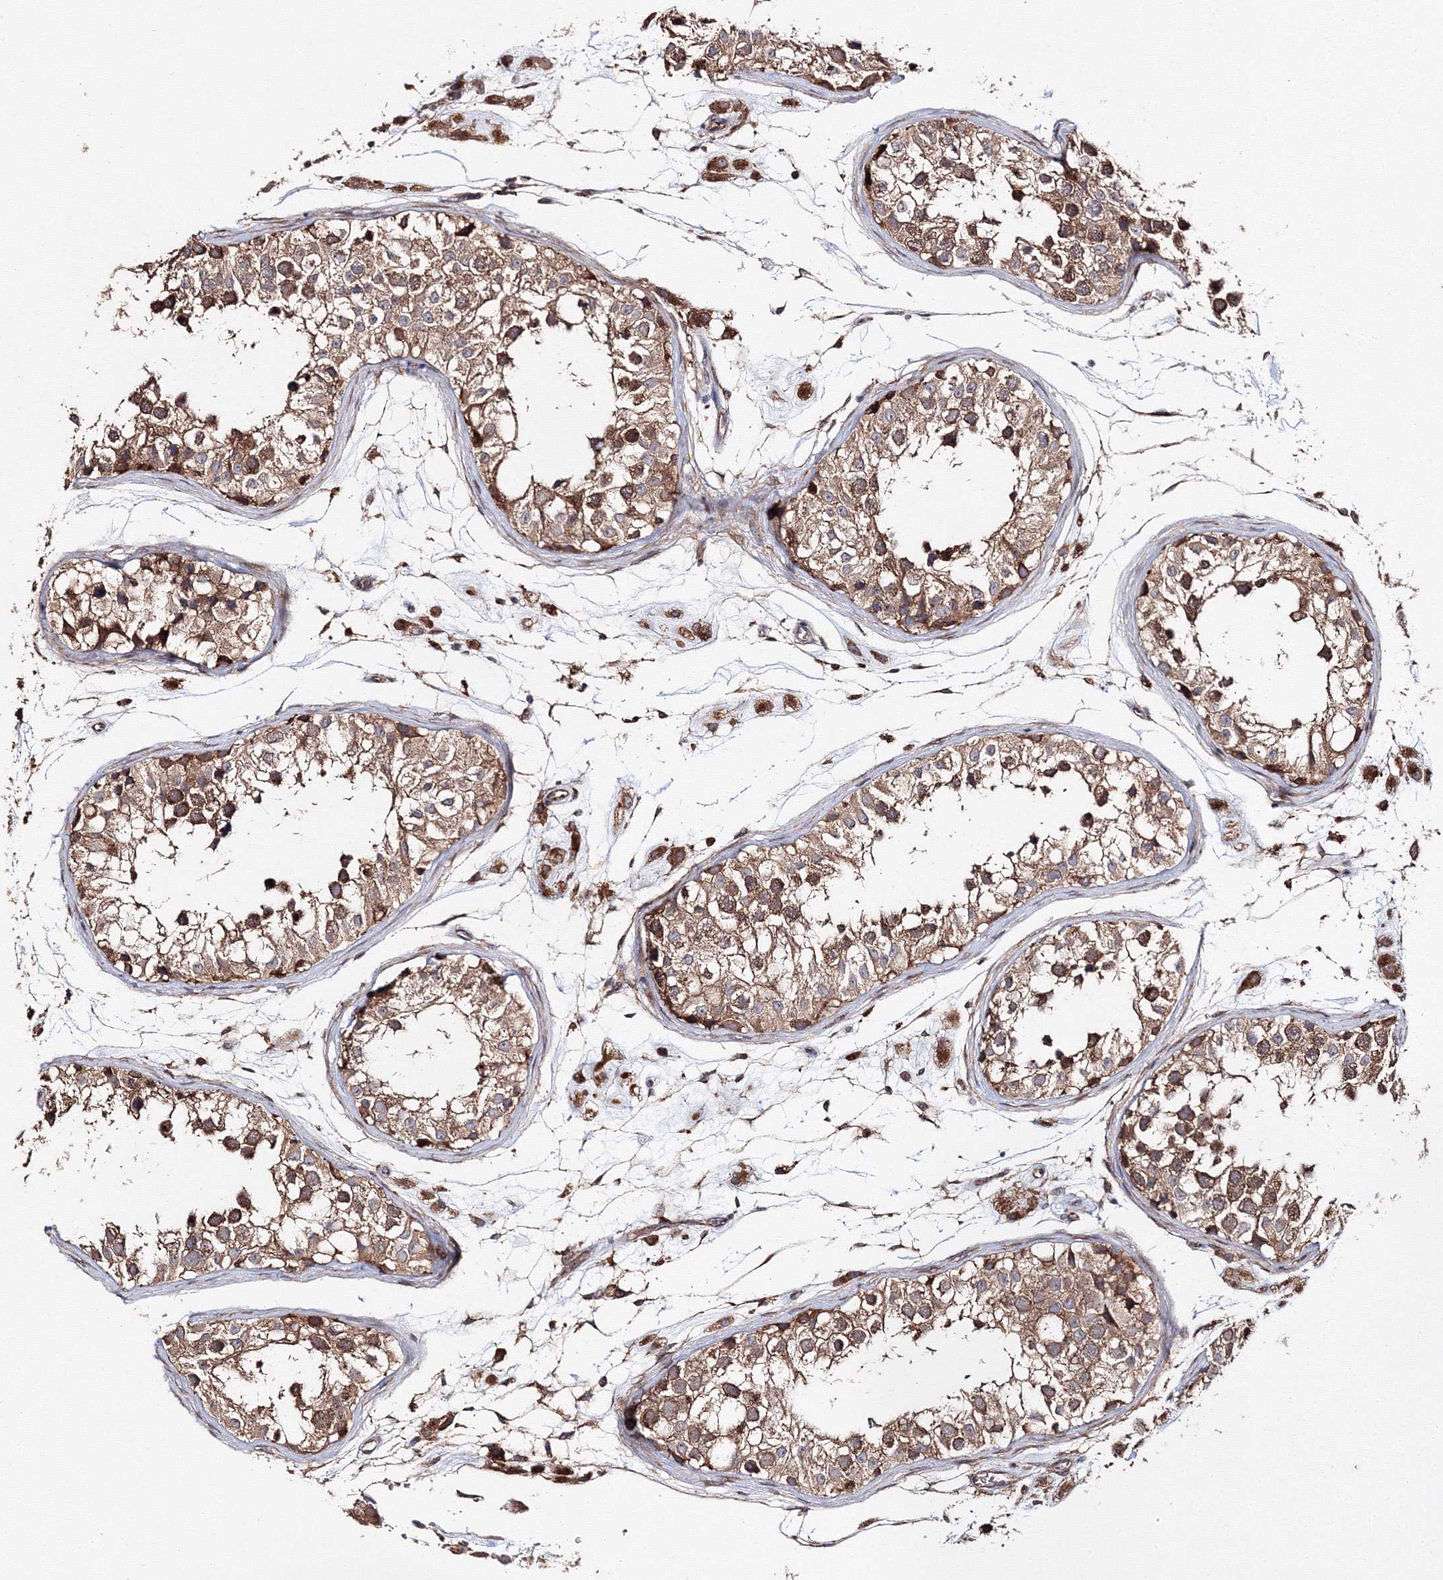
{"staining": {"intensity": "strong", "quantity": ">75%", "location": "cytoplasmic/membranous"}, "tissue": "testis", "cell_type": "Cells in seminiferous ducts", "image_type": "normal", "snomed": [{"axis": "morphology", "description": "Normal tissue, NOS"}, {"axis": "morphology", "description": "Adenocarcinoma, metastatic, NOS"}, {"axis": "topography", "description": "Testis"}], "caption": "Protein staining reveals strong cytoplasmic/membranous positivity in approximately >75% of cells in seminiferous ducts in normal testis.", "gene": "DDO", "patient": {"sex": "male", "age": 26}}